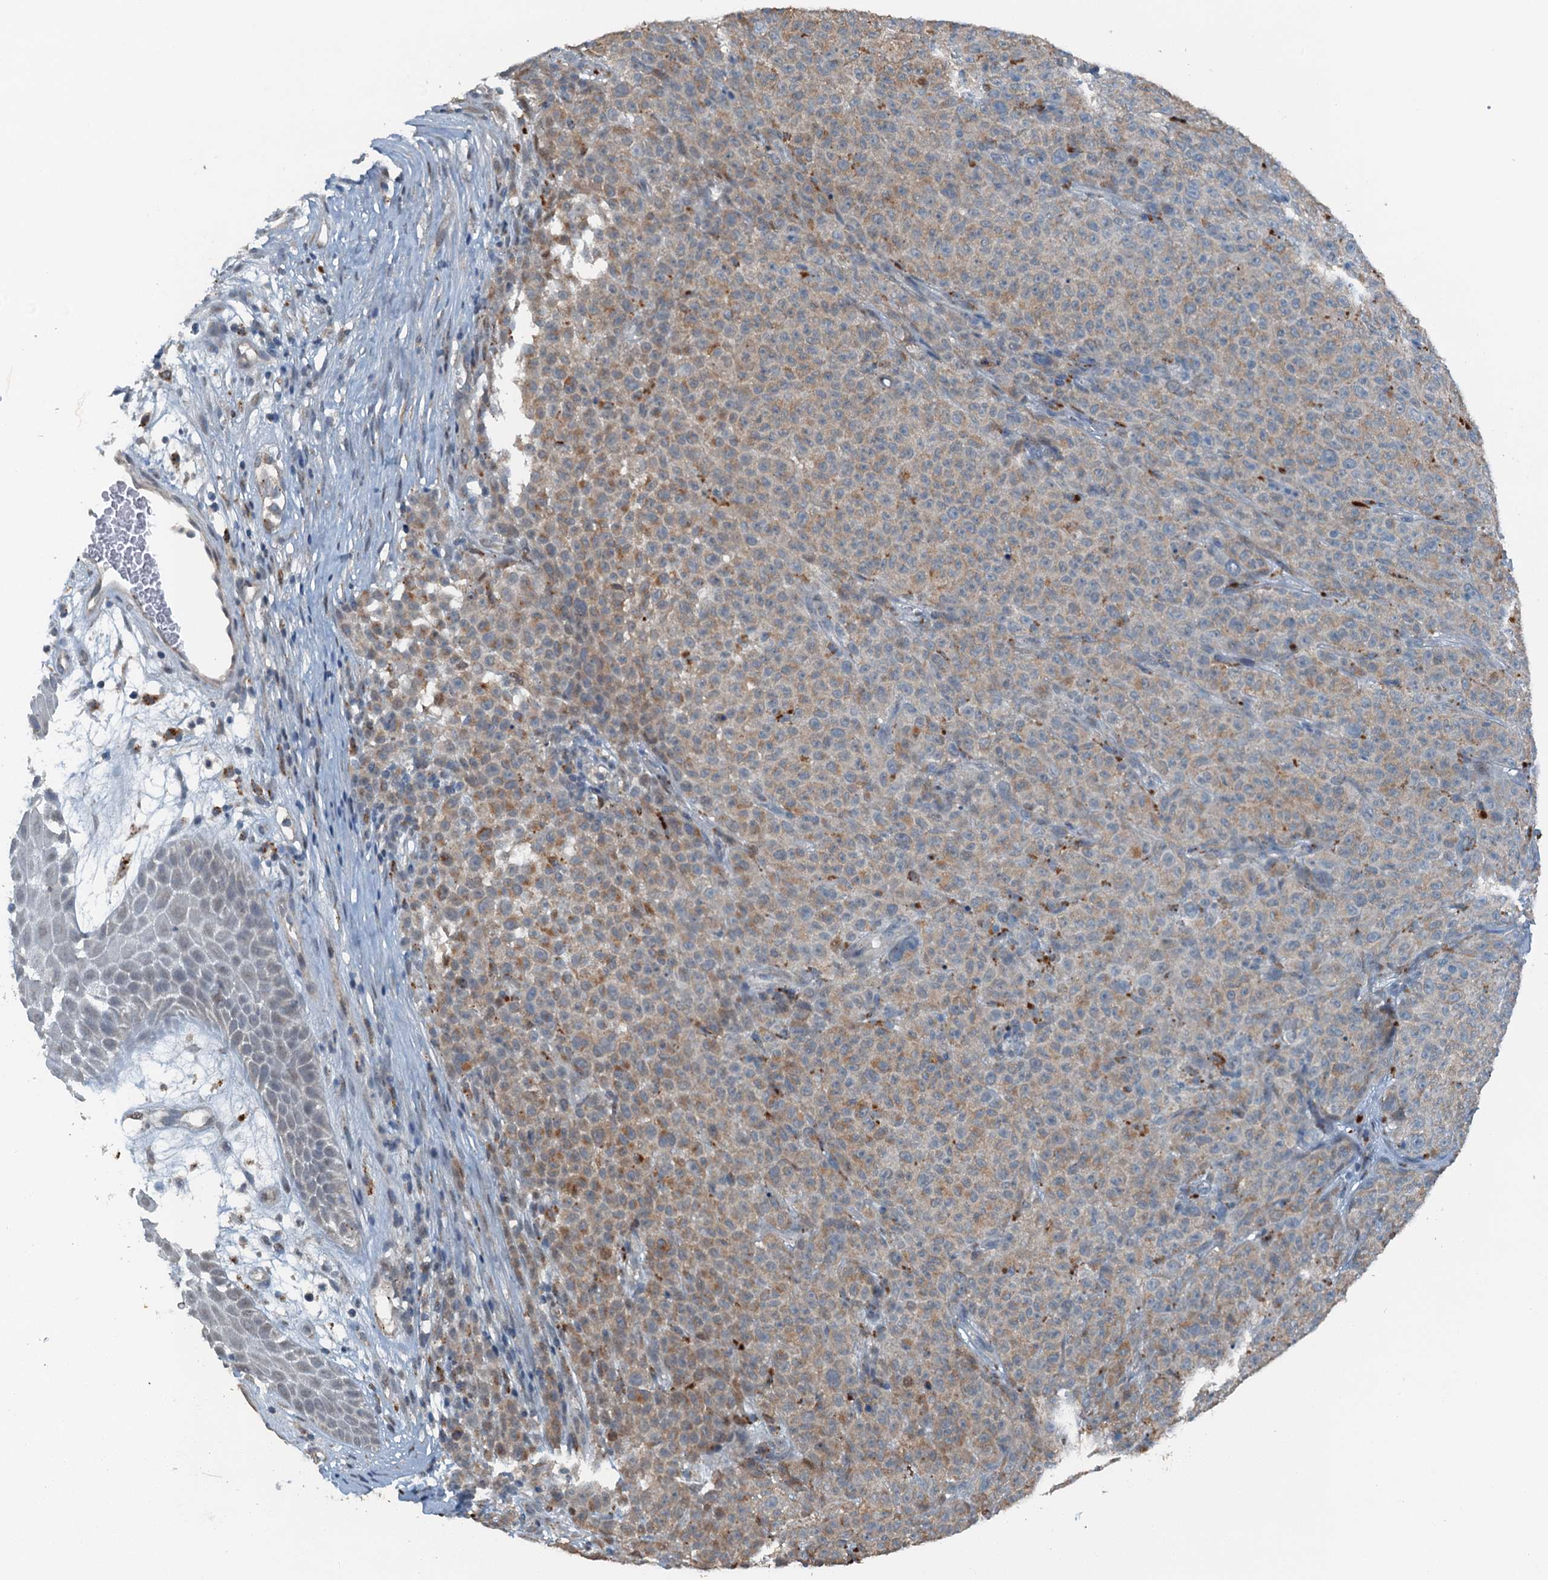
{"staining": {"intensity": "weak", "quantity": ">75%", "location": "cytoplasmic/membranous"}, "tissue": "melanoma", "cell_type": "Tumor cells", "image_type": "cancer", "snomed": [{"axis": "morphology", "description": "Malignant melanoma, NOS"}, {"axis": "topography", "description": "Skin"}], "caption": "Immunohistochemical staining of malignant melanoma demonstrates low levels of weak cytoplasmic/membranous protein staining in about >75% of tumor cells.", "gene": "BMERB1", "patient": {"sex": "female", "age": 82}}